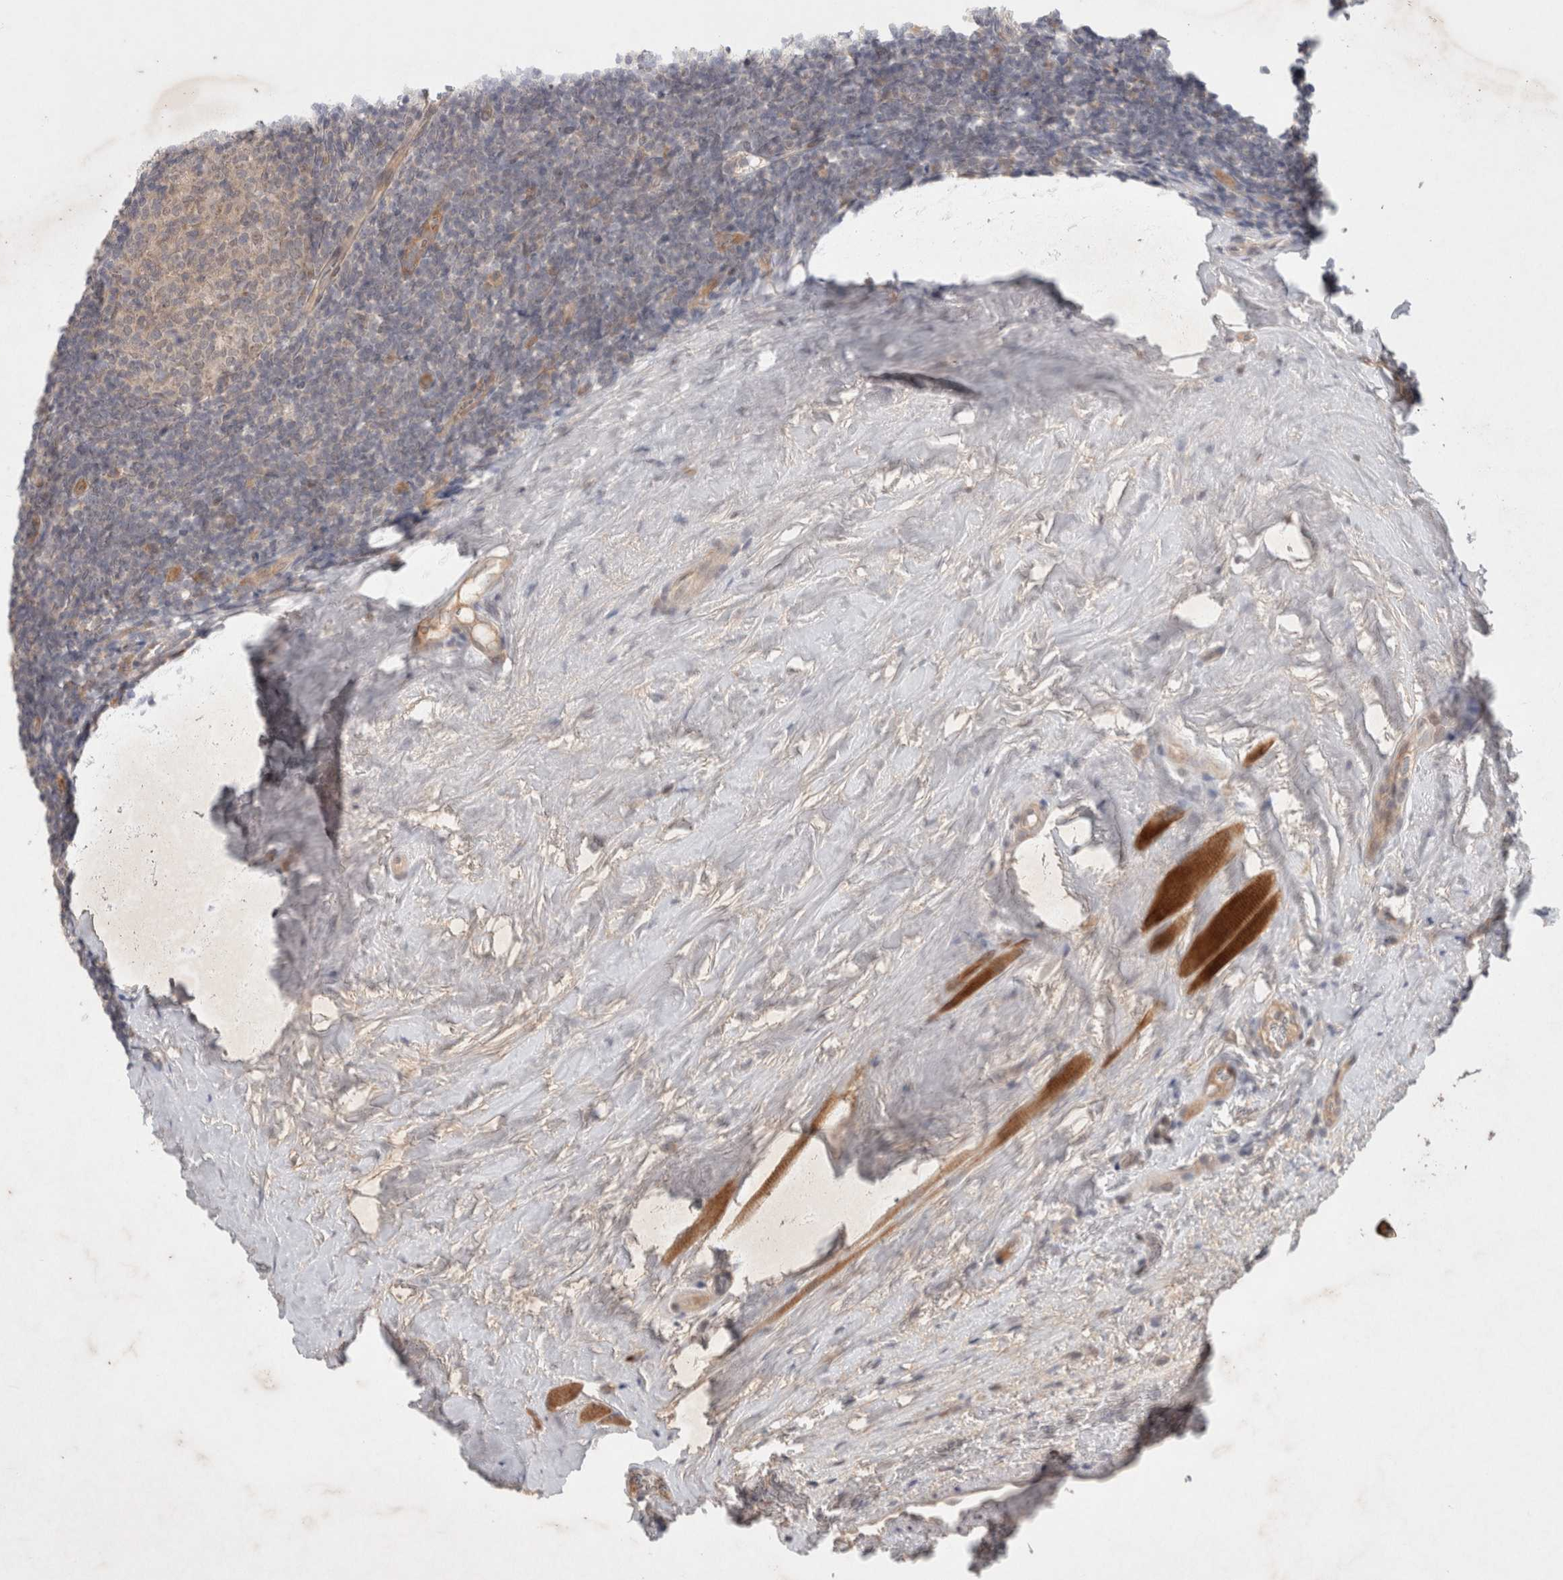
{"staining": {"intensity": "weak", "quantity": "<25%", "location": "cytoplasmic/membranous,nuclear"}, "tissue": "tonsil", "cell_type": "Germinal center cells", "image_type": "normal", "snomed": [{"axis": "morphology", "description": "Normal tissue, NOS"}, {"axis": "topography", "description": "Tonsil"}], "caption": "Germinal center cells show no significant expression in benign tonsil. The staining is performed using DAB (3,3'-diaminobenzidine) brown chromogen with nuclei counter-stained in using hematoxylin.", "gene": "RASAL2", "patient": {"sex": "male", "age": 37}}